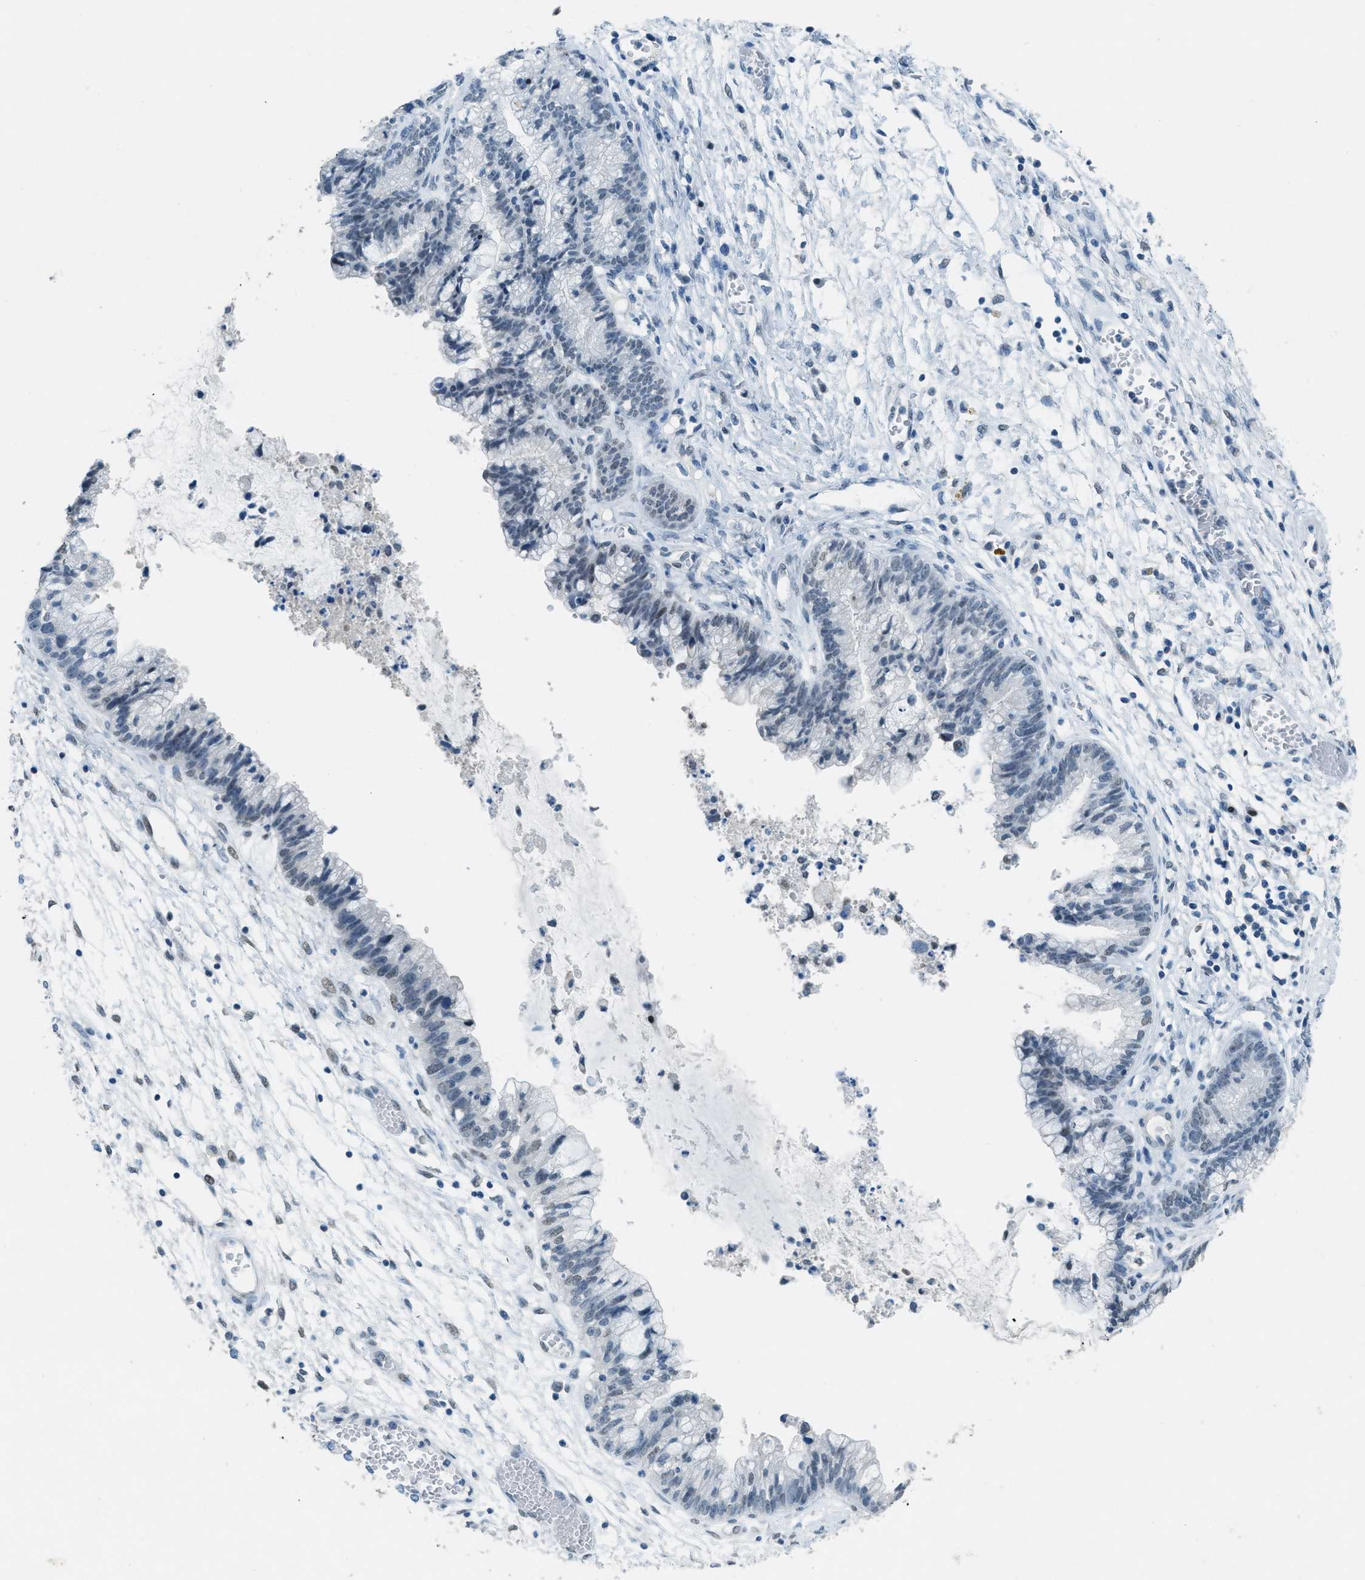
{"staining": {"intensity": "weak", "quantity": "<25%", "location": "nuclear"}, "tissue": "cervical cancer", "cell_type": "Tumor cells", "image_type": "cancer", "snomed": [{"axis": "morphology", "description": "Adenocarcinoma, NOS"}, {"axis": "topography", "description": "Cervix"}], "caption": "Tumor cells show no significant staining in adenocarcinoma (cervical).", "gene": "TTC13", "patient": {"sex": "female", "age": 44}}